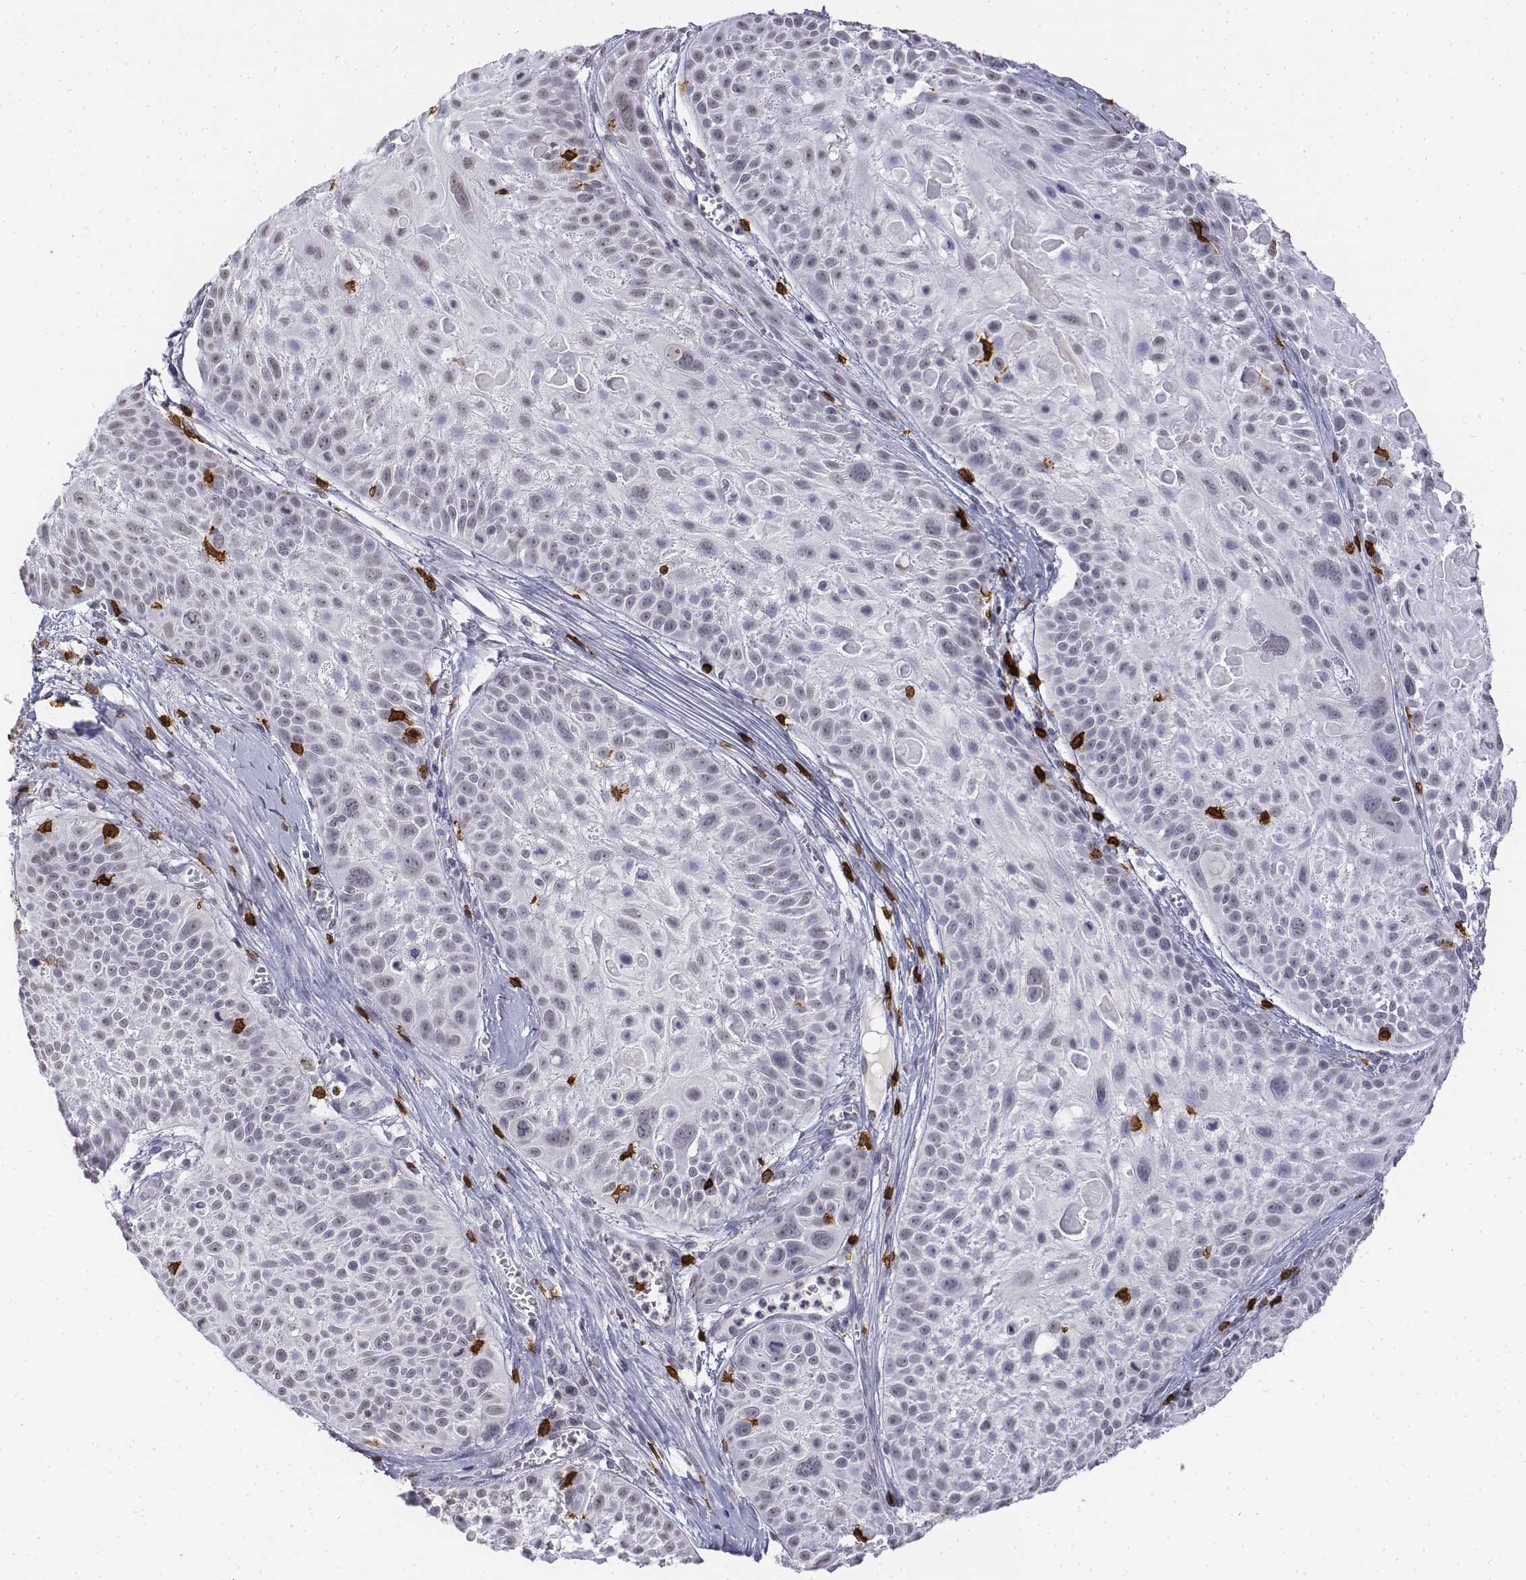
{"staining": {"intensity": "negative", "quantity": "none", "location": "none"}, "tissue": "skin cancer", "cell_type": "Tumor cells", "image_type": "cancer", "snomed": [{"axis": "morphology", "description": "Squamous cell carcinoma, NOS"}, {"axis": "topography", "description": "Skin"}, {"axis": "topography", "description": "Anal"}], "caption": "Protein analysis of skin cancer shows no significant positivity in tumor cells.", "gene": "CD3E", "patient": {"sex": "female", "age": 75}}